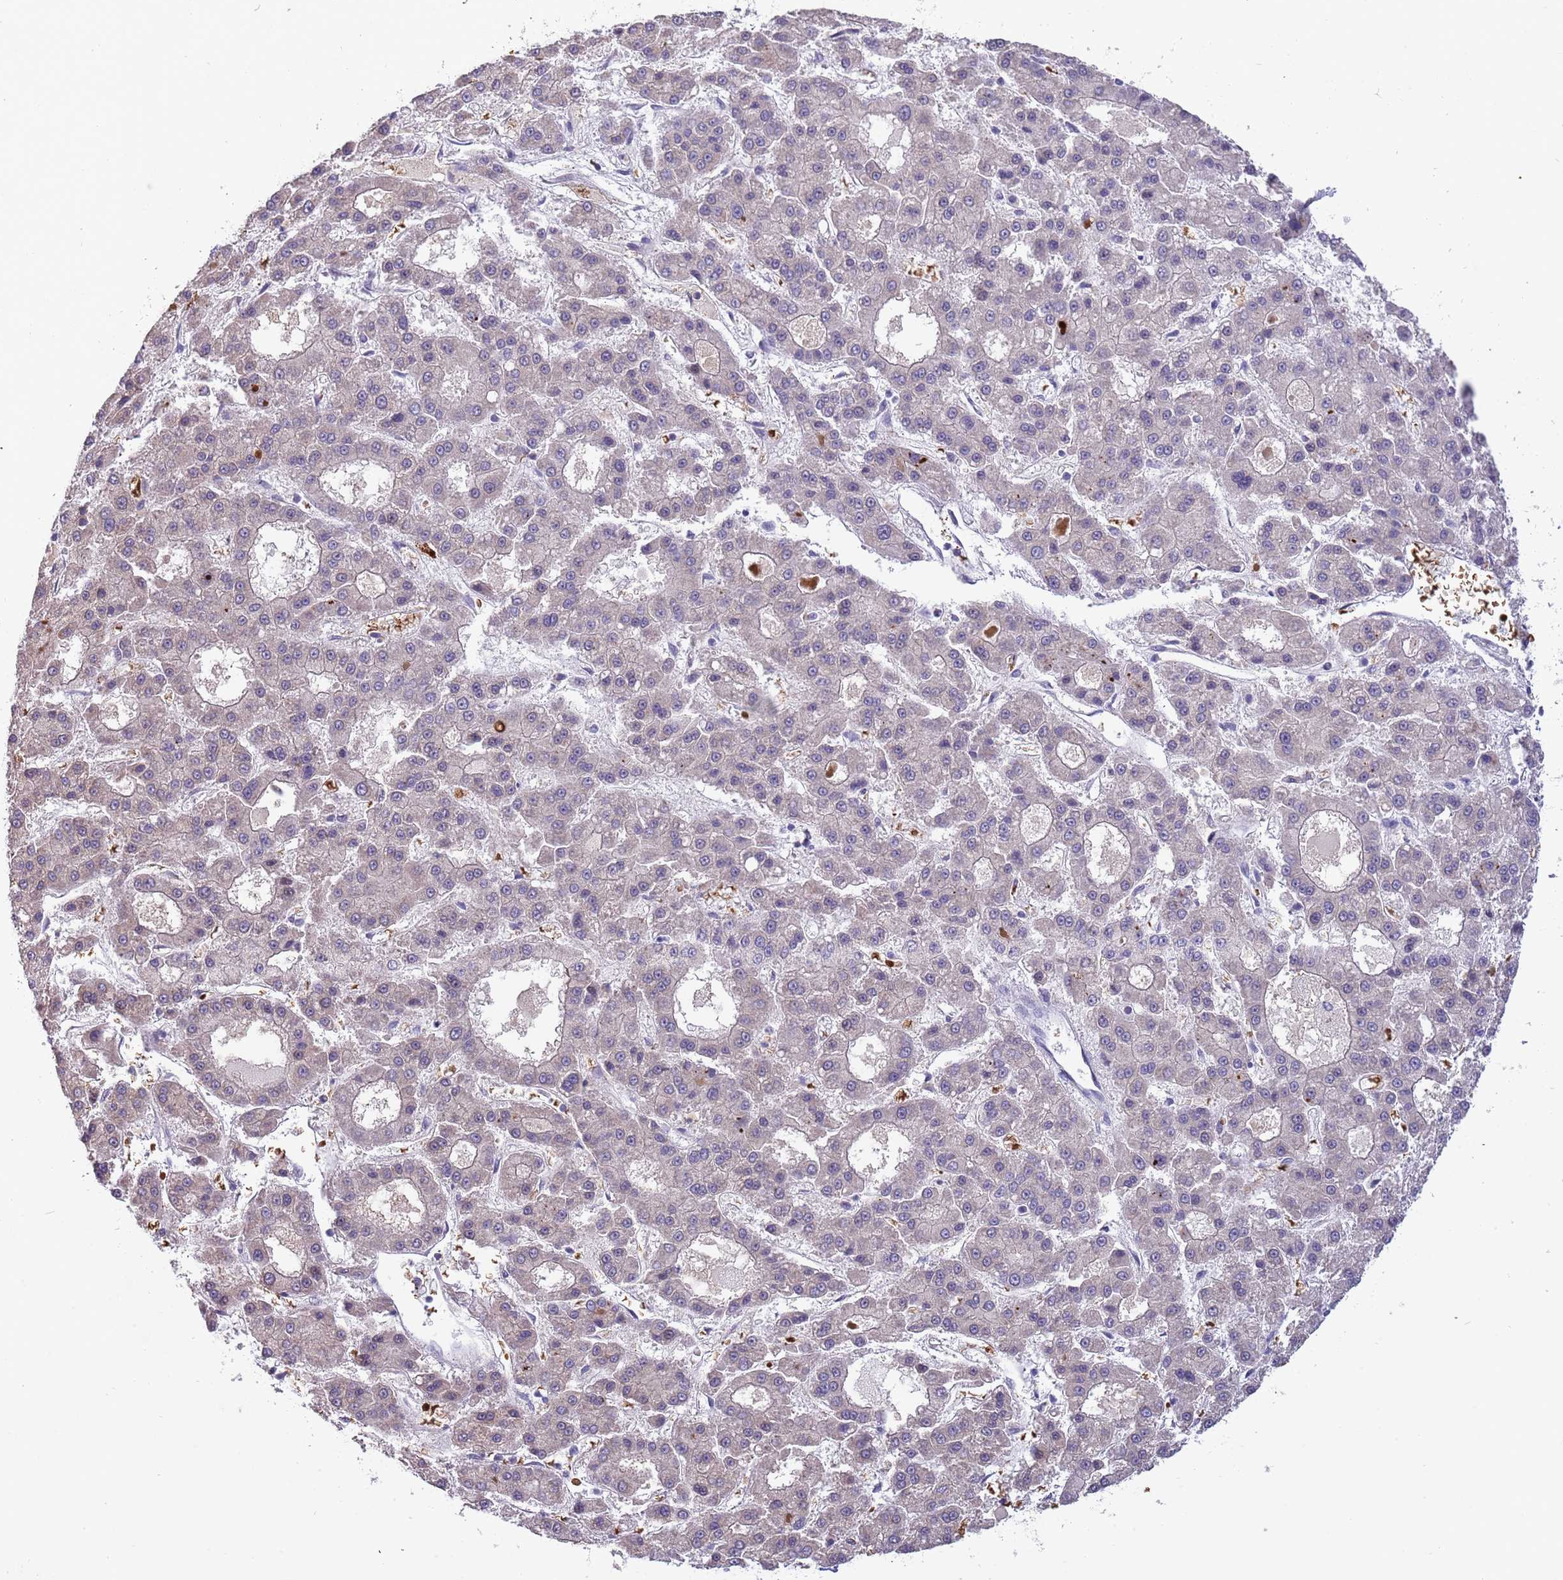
{"staining": {"intensity": "negative", "quantity": "none", "location": "none"}, "tissue": "liver cancer", "cell_type": "Tumor cells", "image_type": "cancer", "snomed": [{"axis": "morphology", "description": "Carcinoma, Hepatocellular, NOS"}, {"axis": "topography", "description": "Liver"}], "caption": "There is no significant staining in tumor cells of liver cancer (hepatocellular carcinoma).", "gene": "LYPD6B", "patient": {"sex": "male", "age": 70}}